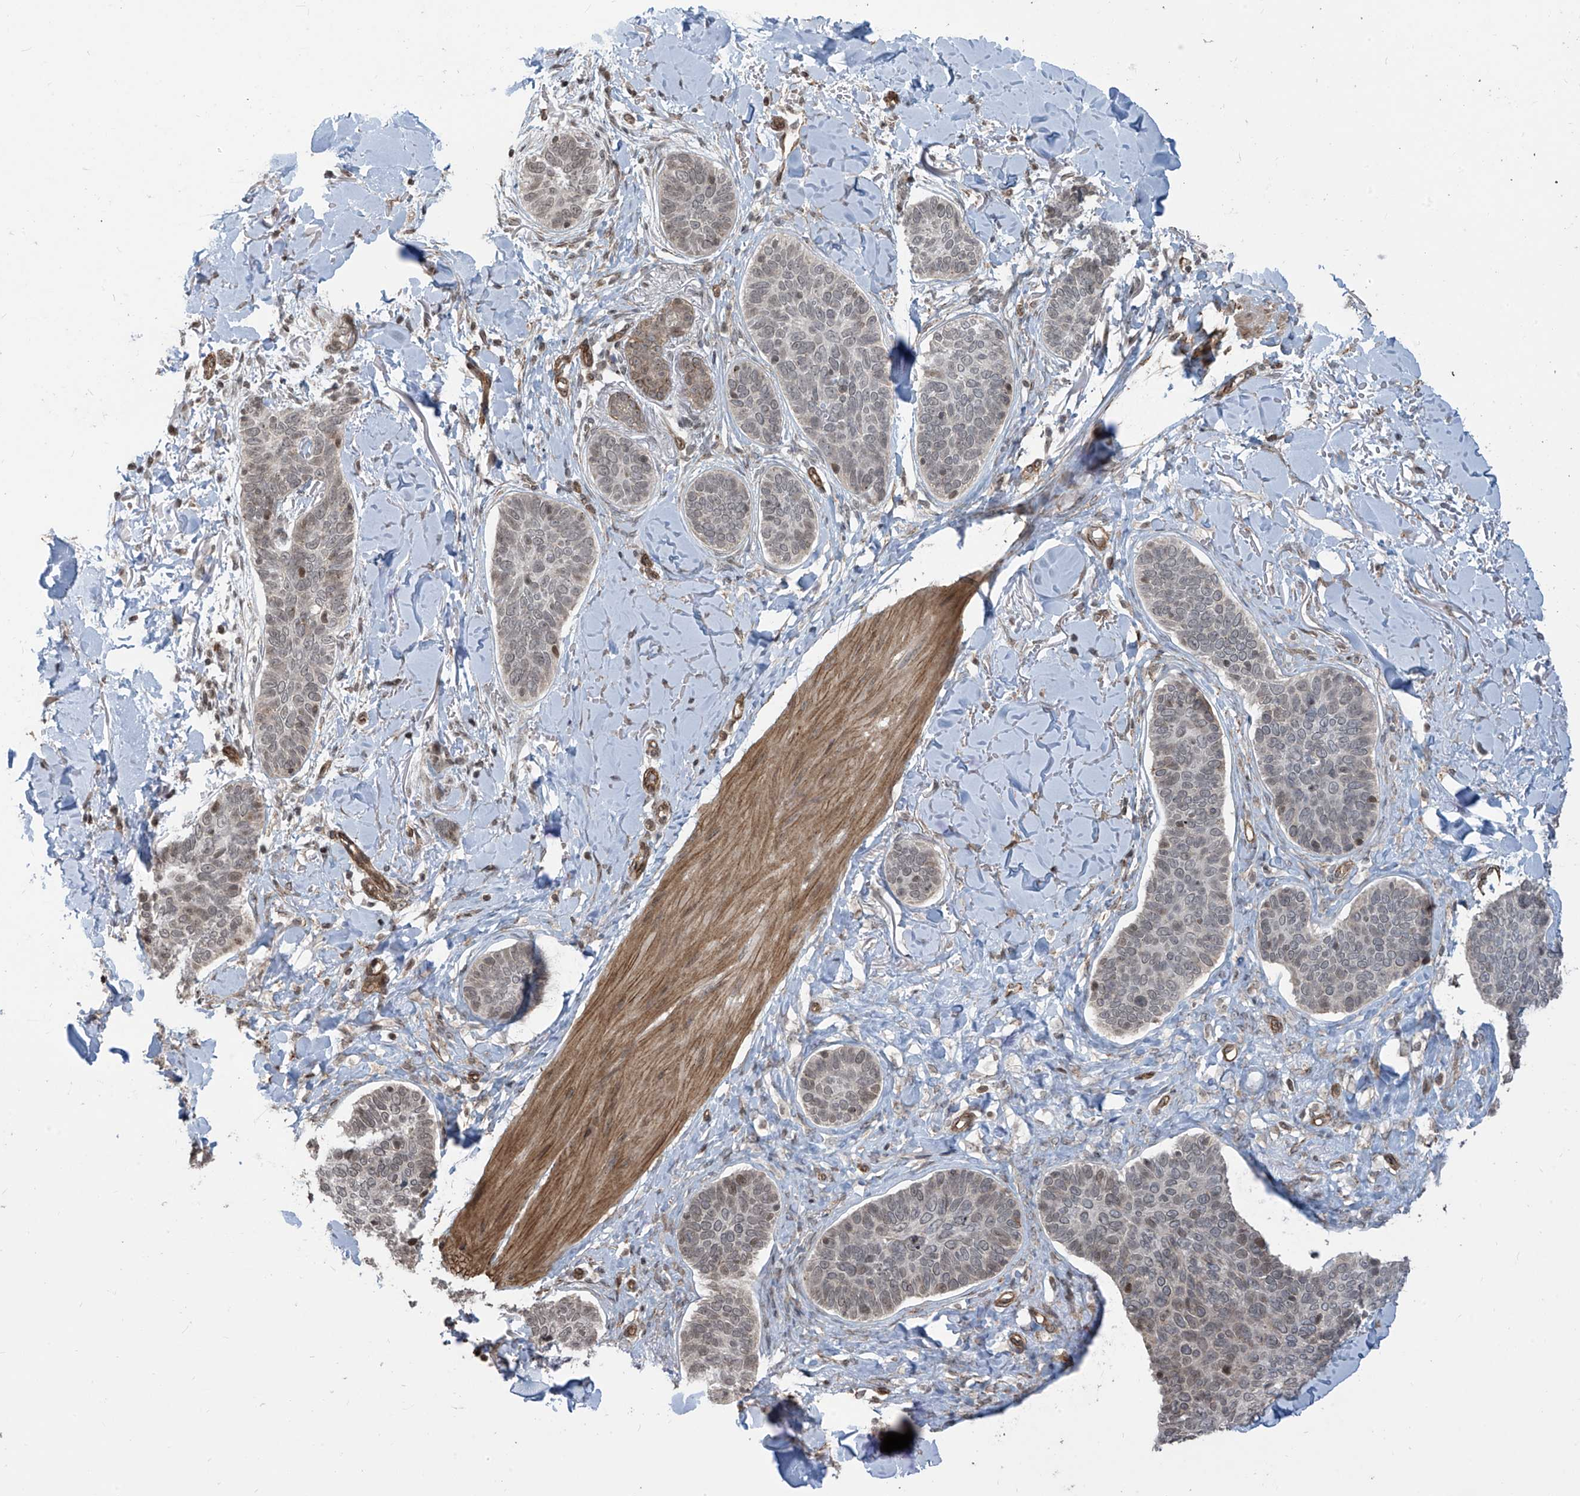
{"staining": {"intensity": "weak", "quantity": "<25%", "location": "nuclear"}, "tissue": "skin cancer", "cell_type": "Tumor cells", "image_type": "cancer", "snomed": [{"axis": "morphology", "description": "Basal cell carcinoma"}, {"axis": "topography", "description": "Skin"}], "caption": "Immunohistochemical staining of human skin cancer (basal cell carcinoma) exhibits no significant staining in tumor cells.", "gene": "METAP1D", "patient": {"sex": "male", "age": 85}}